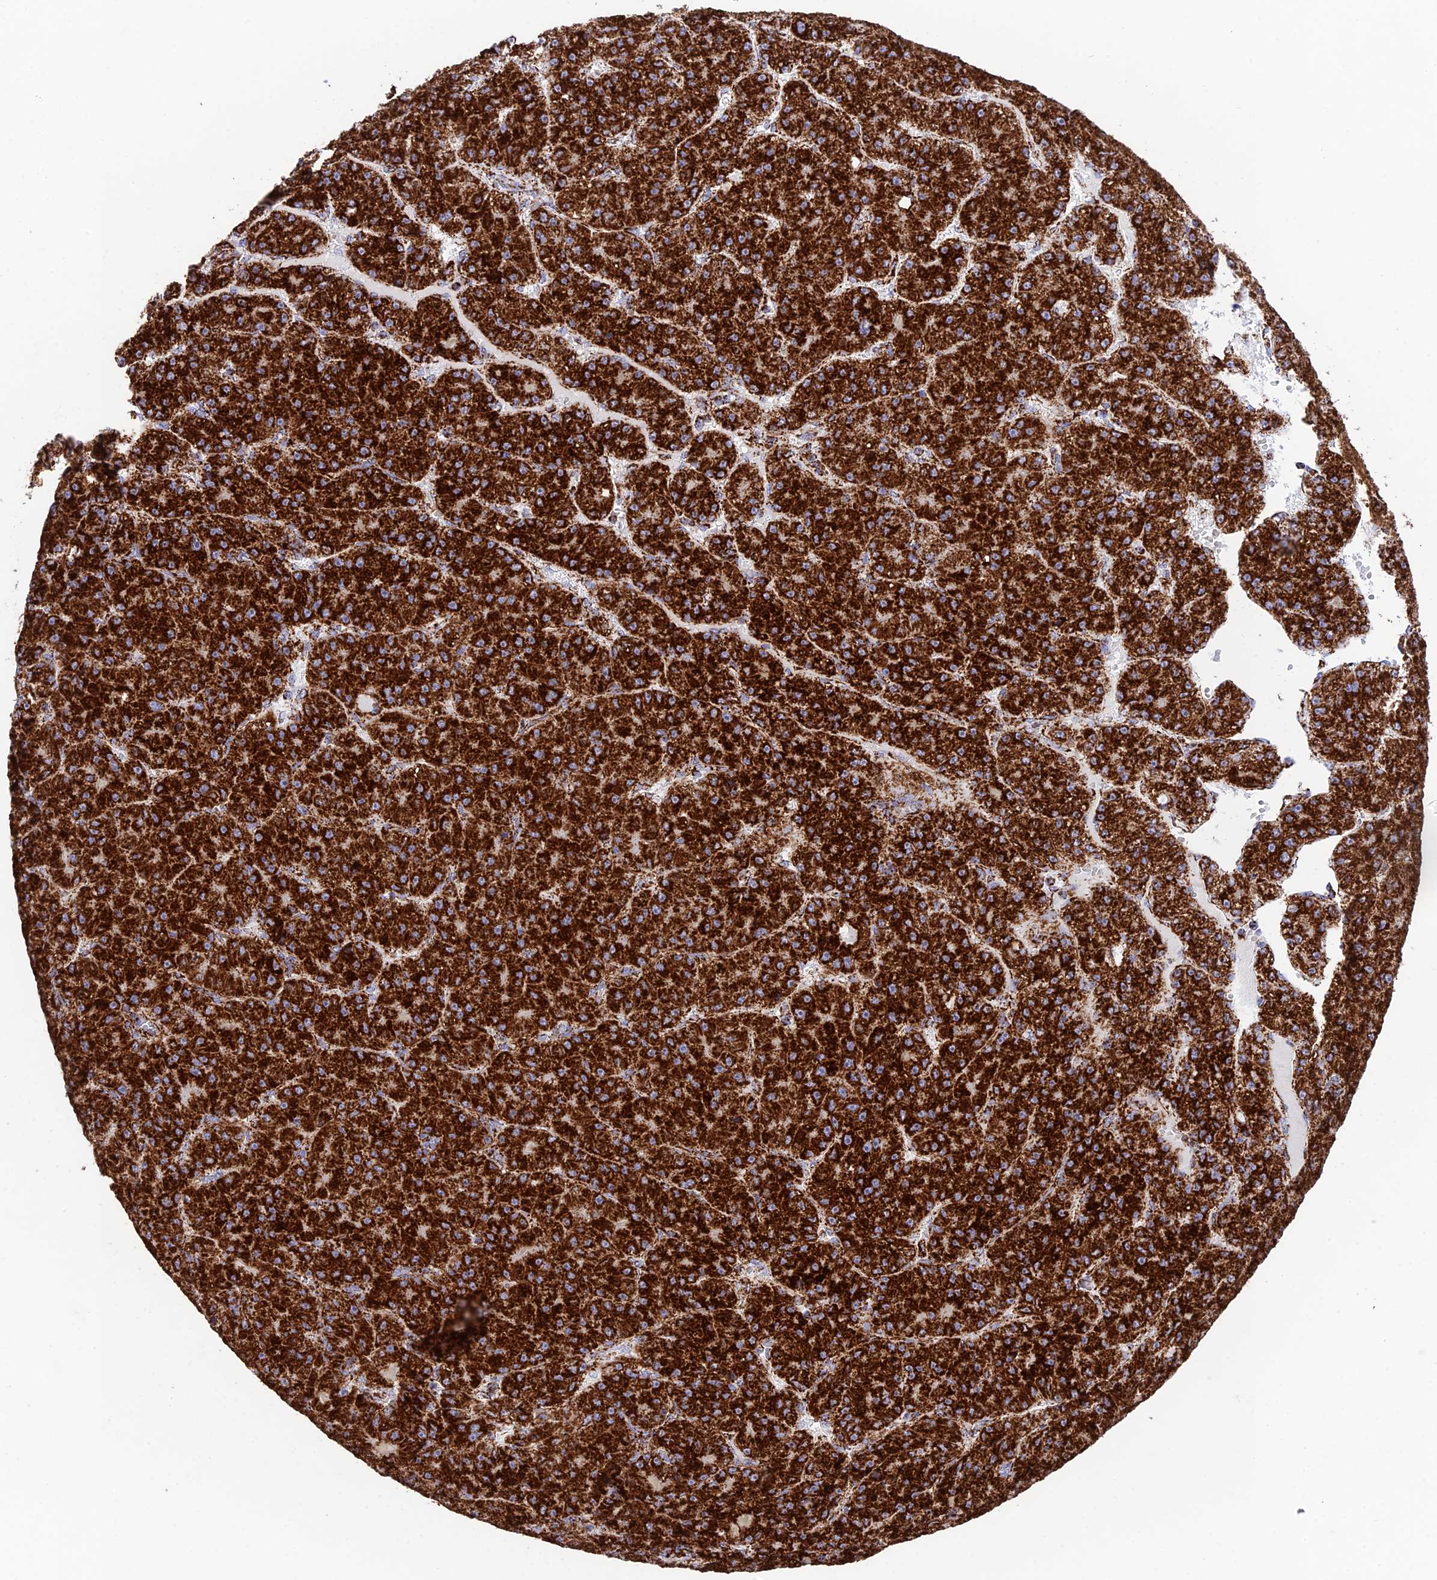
{"staining": {"intensity": "strong", "quantity": ">75%", "location": "cytoplasmic/membranous"}, "tissue": "liver cancer", "cell_type": "Tumor cells", "image_type": "cancer", "snomed": [{"axis": "morphology", "description": "Carcinoma, Hepatocellular, NOS"}, {"axis": "topography", "description": "Liver"}], "caption": "Liver hepatocellular carcinoma stained with a protein marker demonstrates strong staining in tumor cells.", "gene": "CHCHD3", "patient": {"sex": "male", "age": 67}}